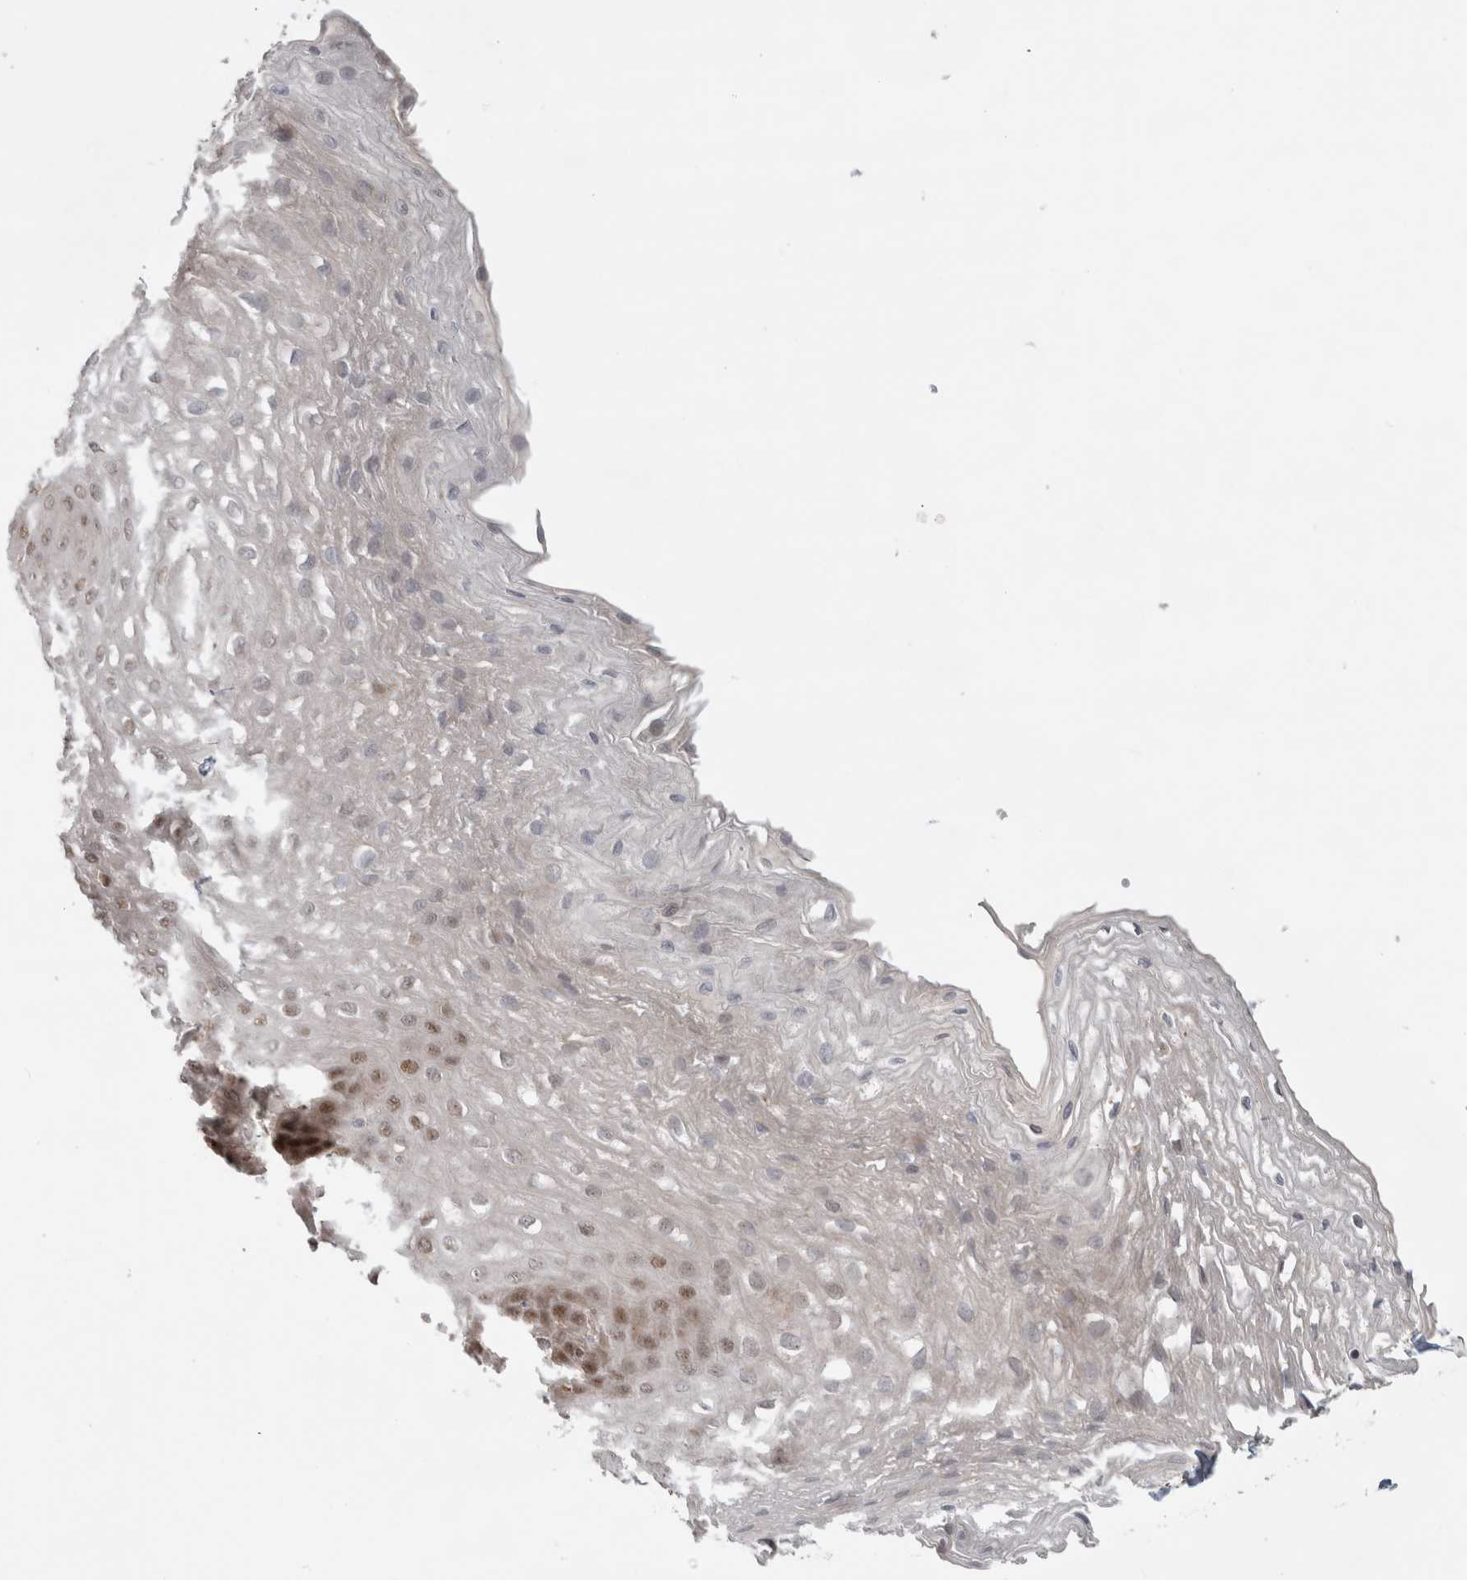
{"staining": {"intensity": "moderate", "quantity": ">75%", "location": "nuclear"}, "tissue": "esophagus", "cell_type": "Squamous epithelial cells", "image_type": "normal", "snomed": [{"axis": "morphology", "description": "Normal tissue, NOS"}, {"axis": "topography", "description": "Esophagus"}], "caption": "Esophagus was stained to show a protein in brown. There is medium levels of moderate nuclear expression in approximately >75% of squamous epithelial cells.", "gene": "NAB2", "patient": {"sex": "female", "age": 66}}